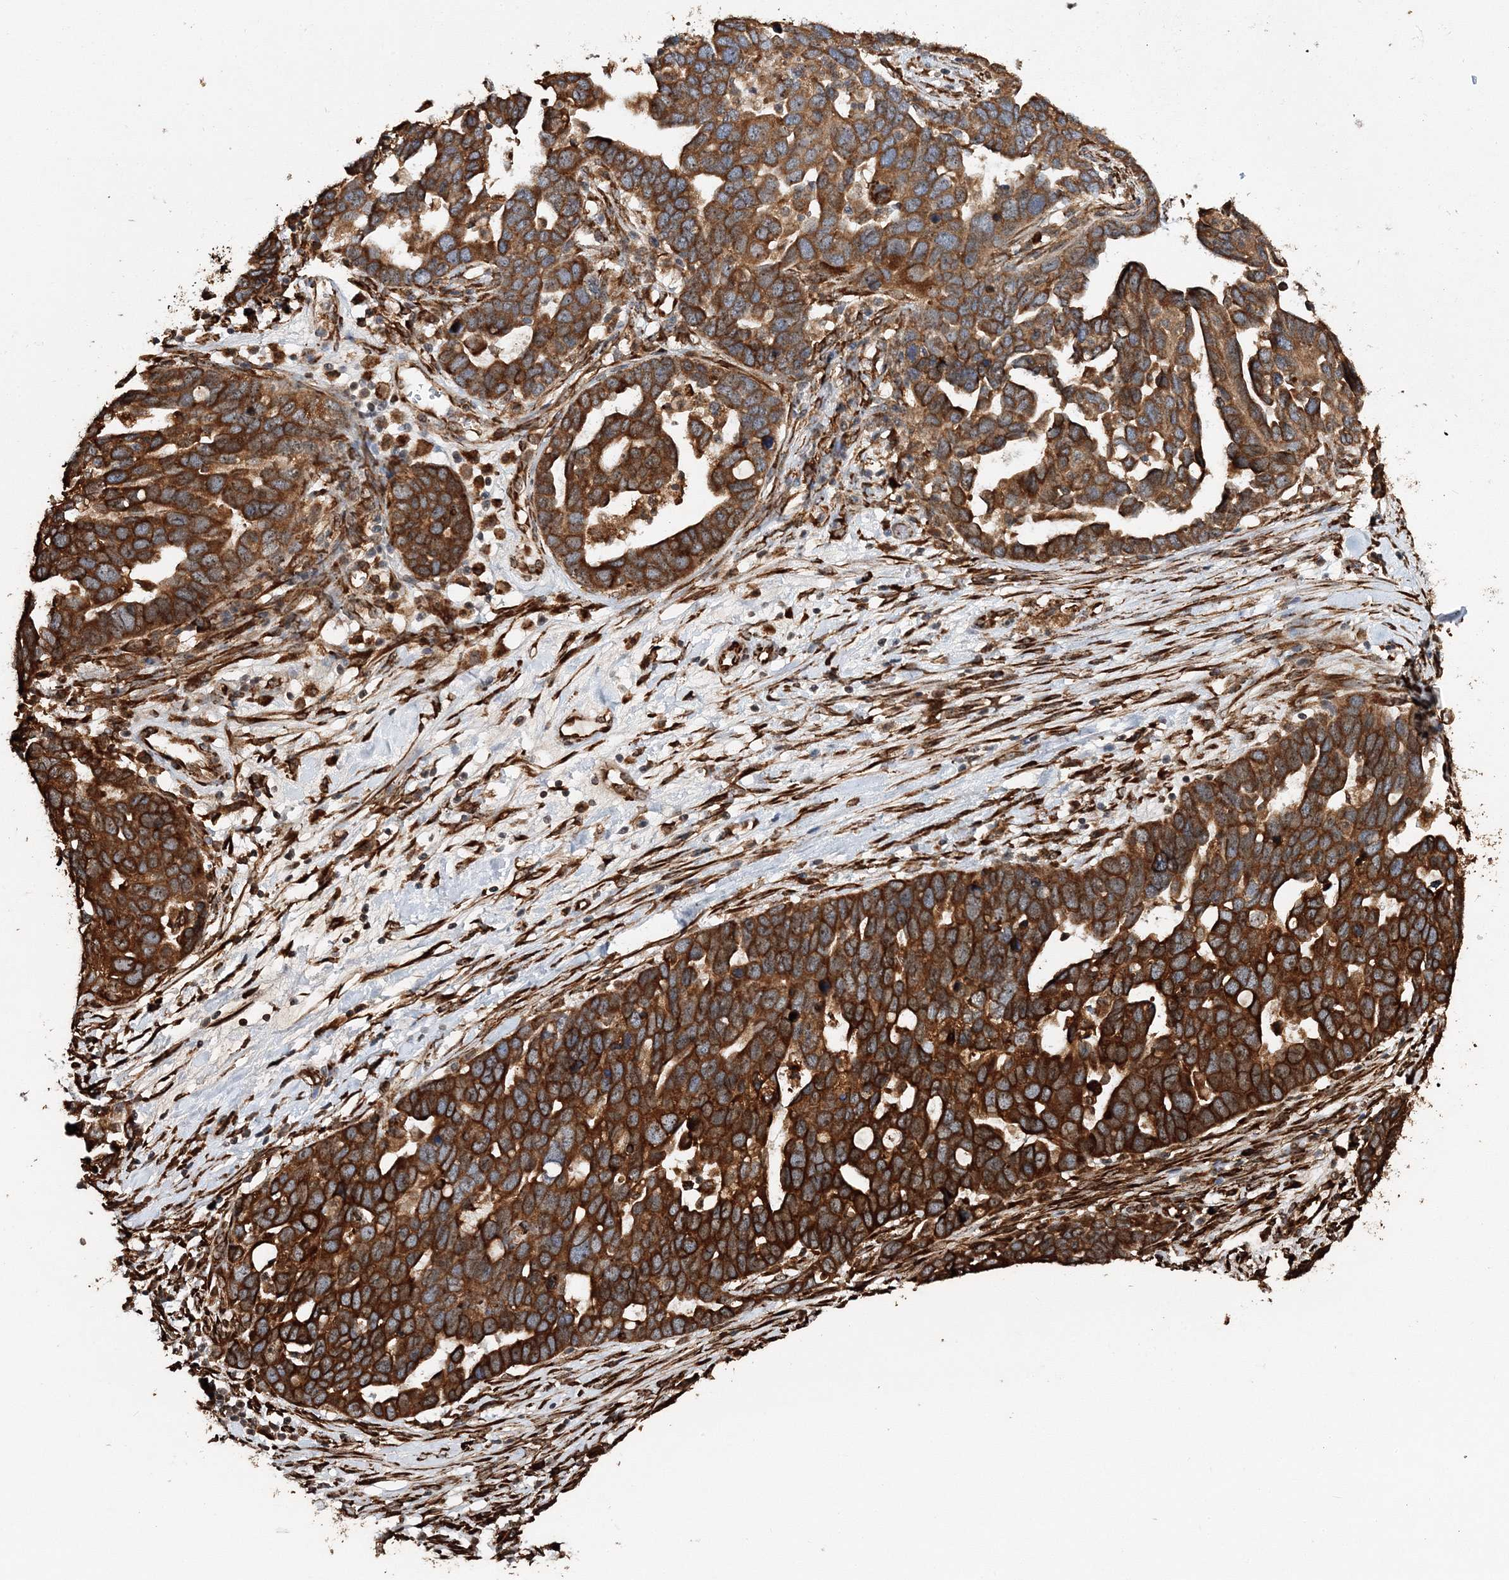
{"staining": {"intensity": "strong", "quantity": ">75%", "location": "cytoplasmic/membranous"}, "tissue": "ovarian cancer", "cell_type": "Tumor cells", "image_type": "cancer", "snomed": [{"axis": "morphology", "description": "Cystadenocarcinoma, serous, NOS"}, {"axis": "topography", "description": "Ovary"}], "caption": "A high amount of strong cytoplasmic/membranous staining is appreciated in about >75% of tumor cells in serous cystadenocarcinoma (ovarian) tissue.", "gene": "SCRN3", "patient": {"sex": "female", "age": 54}}